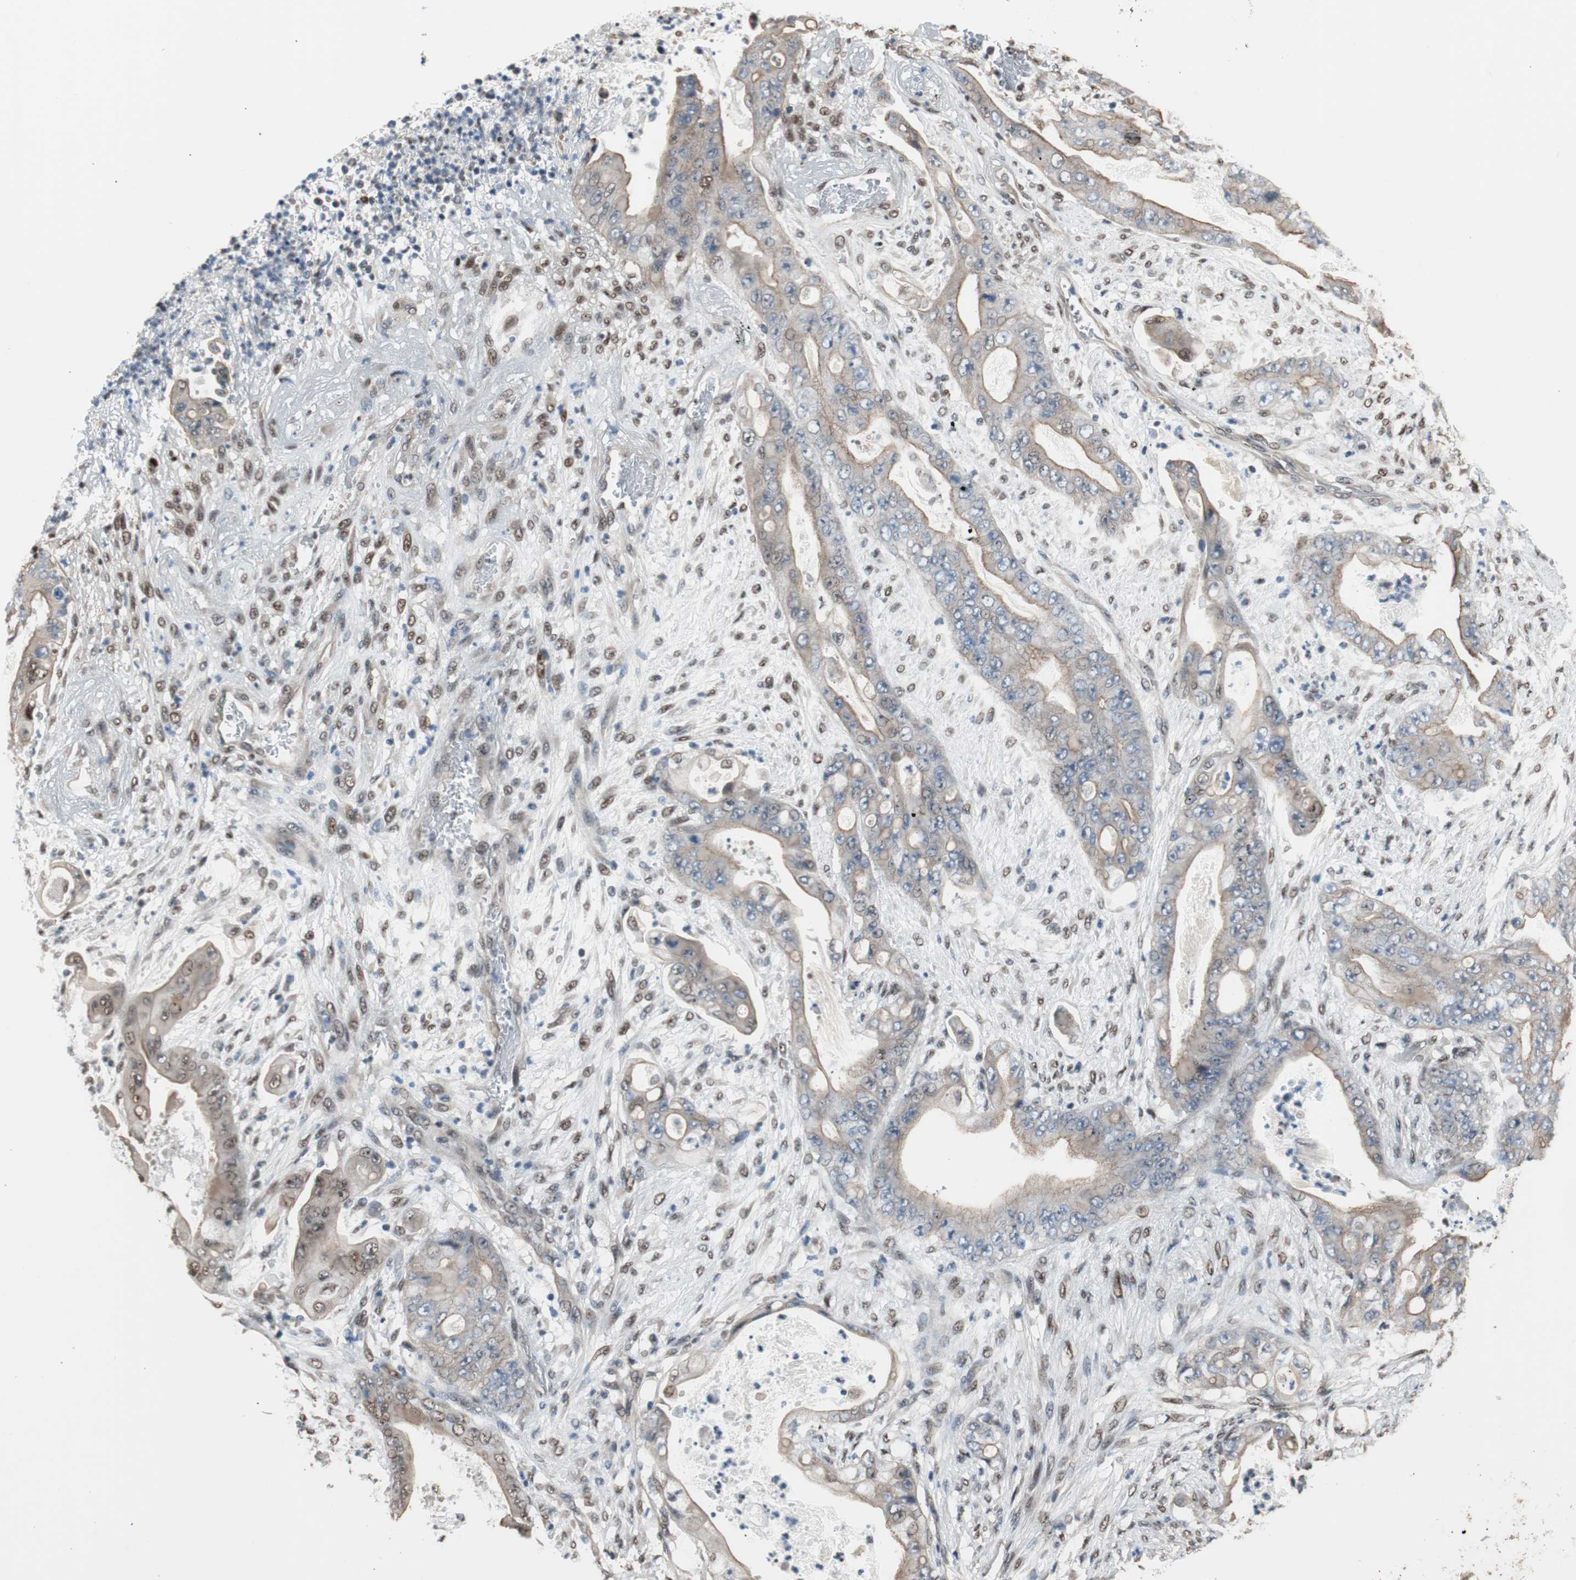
{"staining": {"intensity": "weak", "quantity": "25%-75%", "location": "cytoplasmic/membranous"}, "tissue": "stomach cancer", "cell_type": "Tumor cells", "image_type": "cancer", "snomed": [{"axis": "morphology", "description": "Adenocarcinoma, NOS"}, {"axis": "topography", "description": "Stomach"}], "caption": "Stomach adenocarcinoma stained with a brown dye shows weak cytoplasmic/membranous positive positivity in about 25%-75% of tumor cells.", "gene": "PML", "patient": {"sex": "female", "age": 73}}